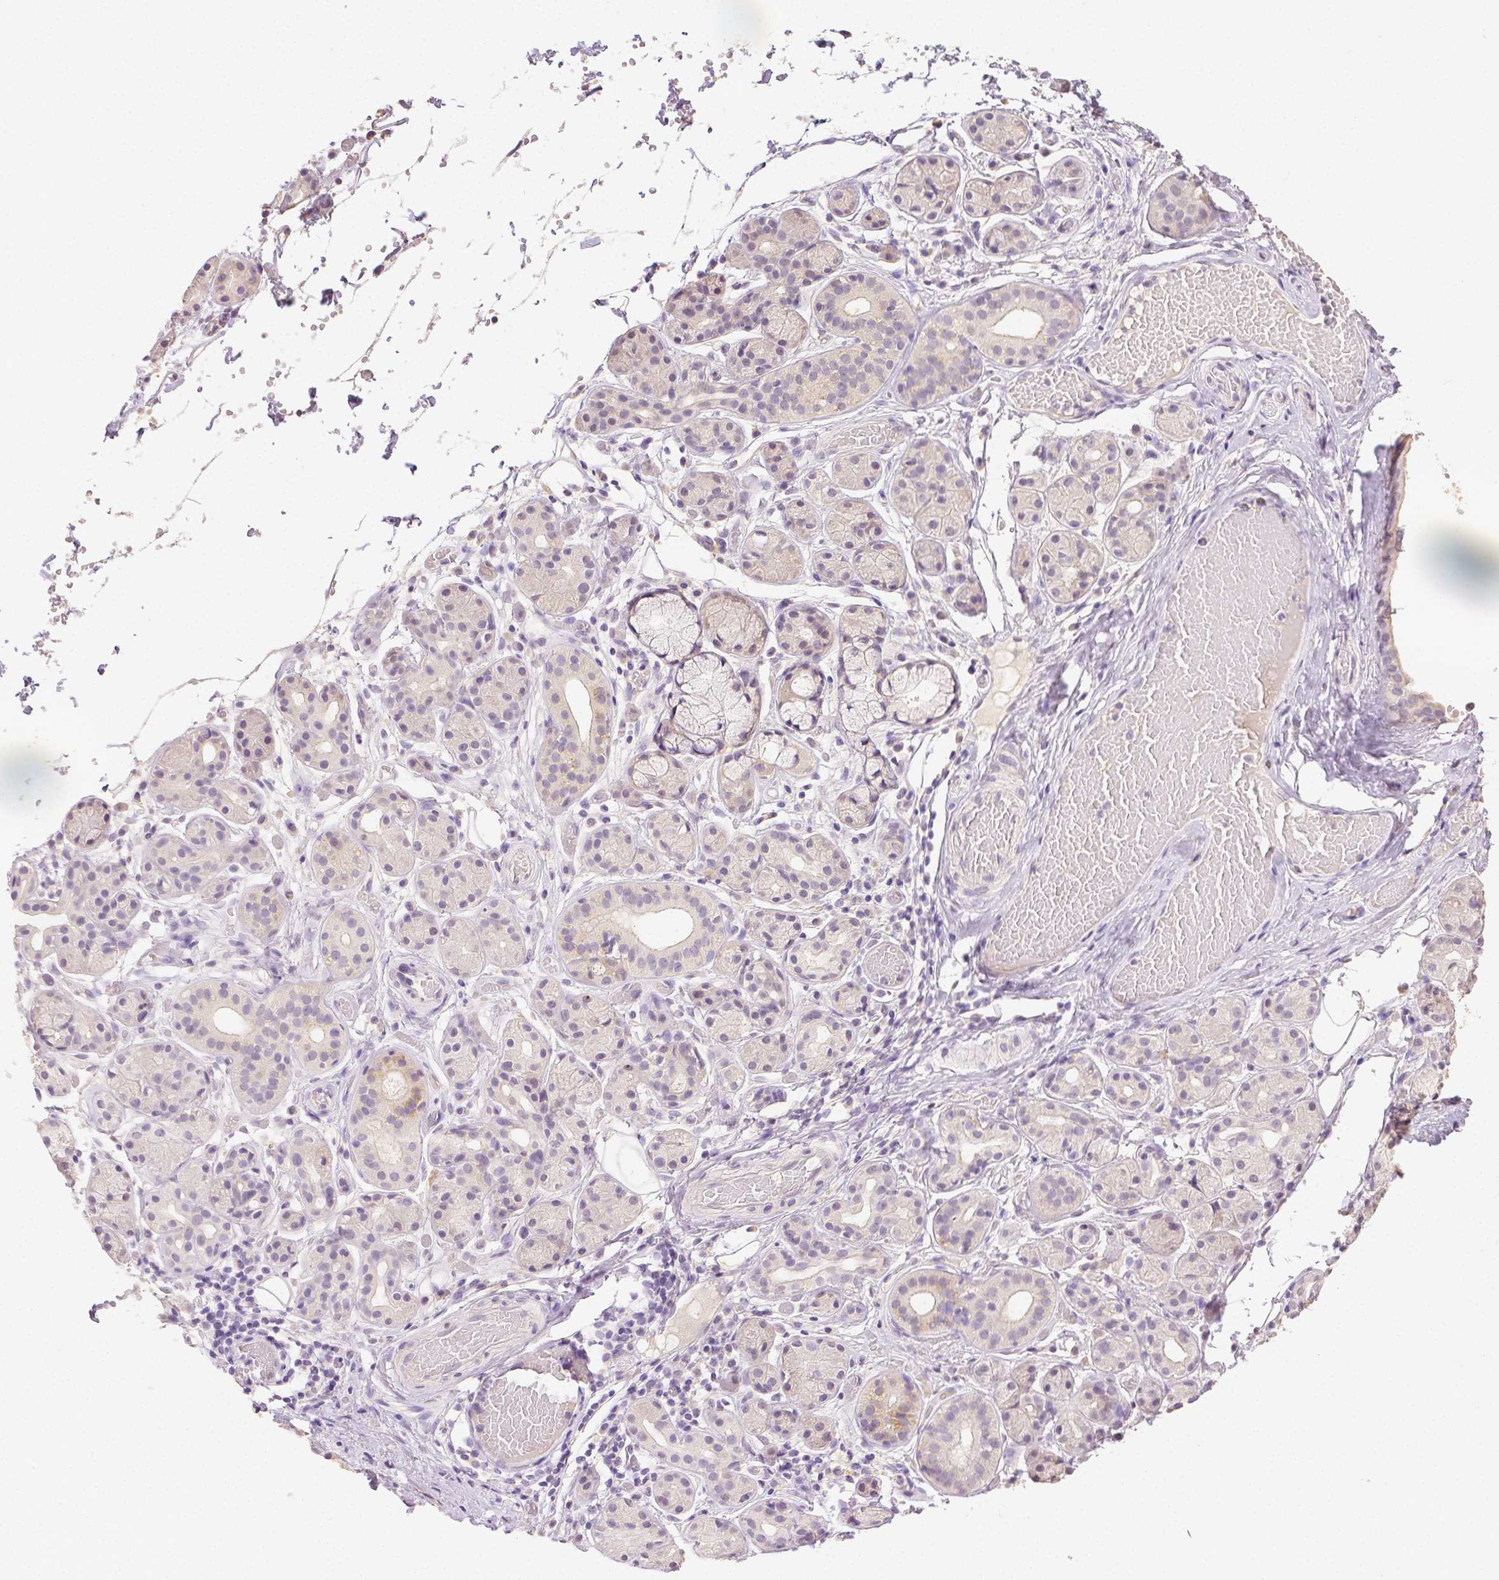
{"staining": {"intensity": "weak", "quantity": "<25%", "location": "cytoplasmic/membranous"}, "tissue": "salivary gland", "cell_type": "Glandular cells", "image_type": "normal", "snomed": [{"axis": "morphology", "description": "Normal tissue, NOS"}, {"axis": "topography", "description": "Salivary gland"}, {"axis": "topography", "description": "Peripheral nerve tissue"}], "caption": "Glandular cells are negative for protein expression in normal human salivary gland. The staining was performed using DAB to visualize the protein expression in brown, while the nuclei were stained in blue with hematoxylin (Magnification: 20x).", "gene": "TGM1", "patient": {"sex": "male", "age": 71}}